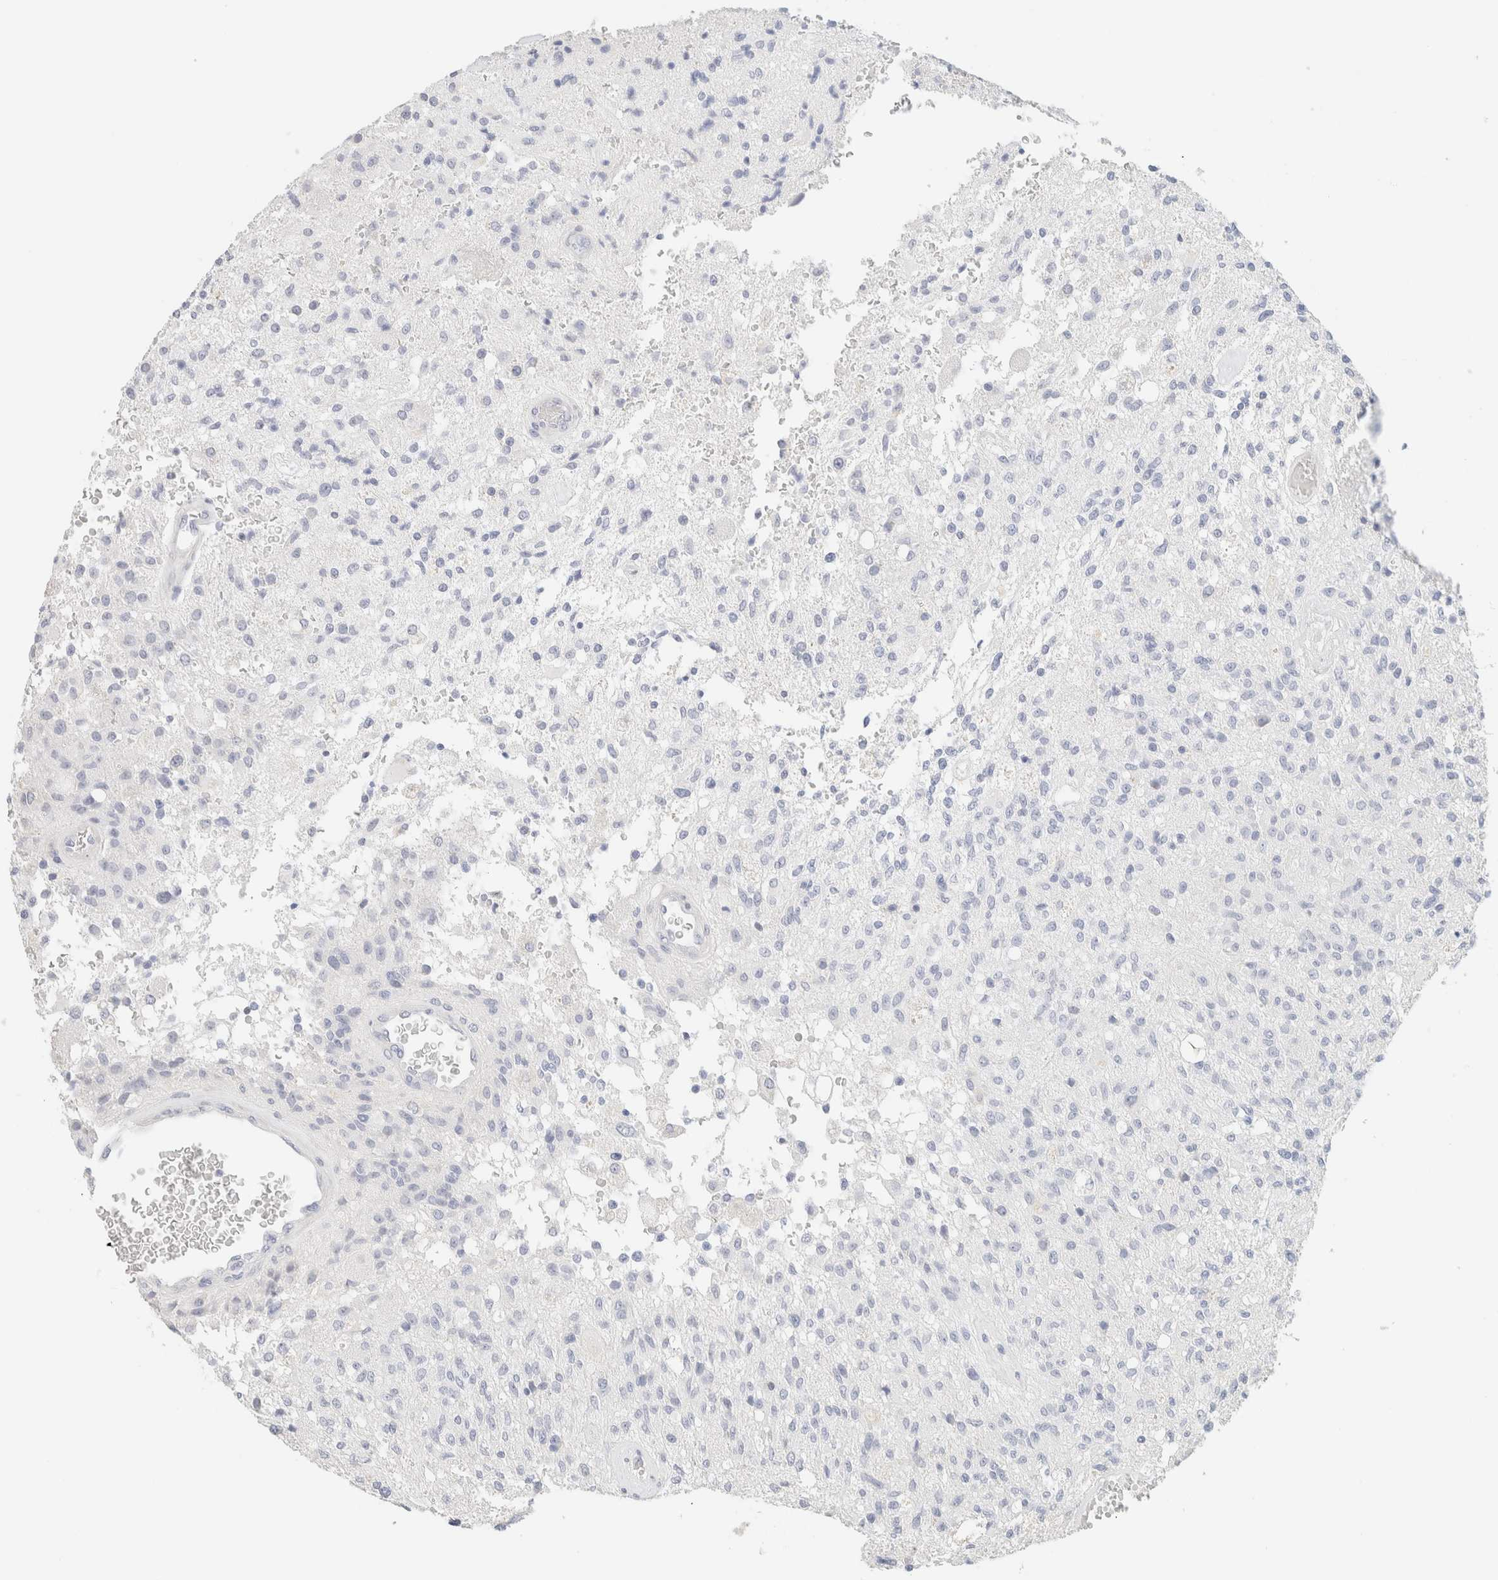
{"staining": {"intensity": "negative", "quantity": "none", "location": "none"}, "tissue": "glioma", "cell_type": "Tumor cells", "image_type": "cancer", "snomed": [{"axis": "morphology", "description": "Normal tissue, NOS"}, {"axis": "morphology", "description": "Glioma, malignant, High grade"}, {"axis": "topography", "description": "Cerebral cortex"}], "caption": "This is an IHC image of high-grade glioma (malignant). There is no positivity in tumor cells.", "gene": "IKZF3", "patient": {"sex": "male", "age": 77}}